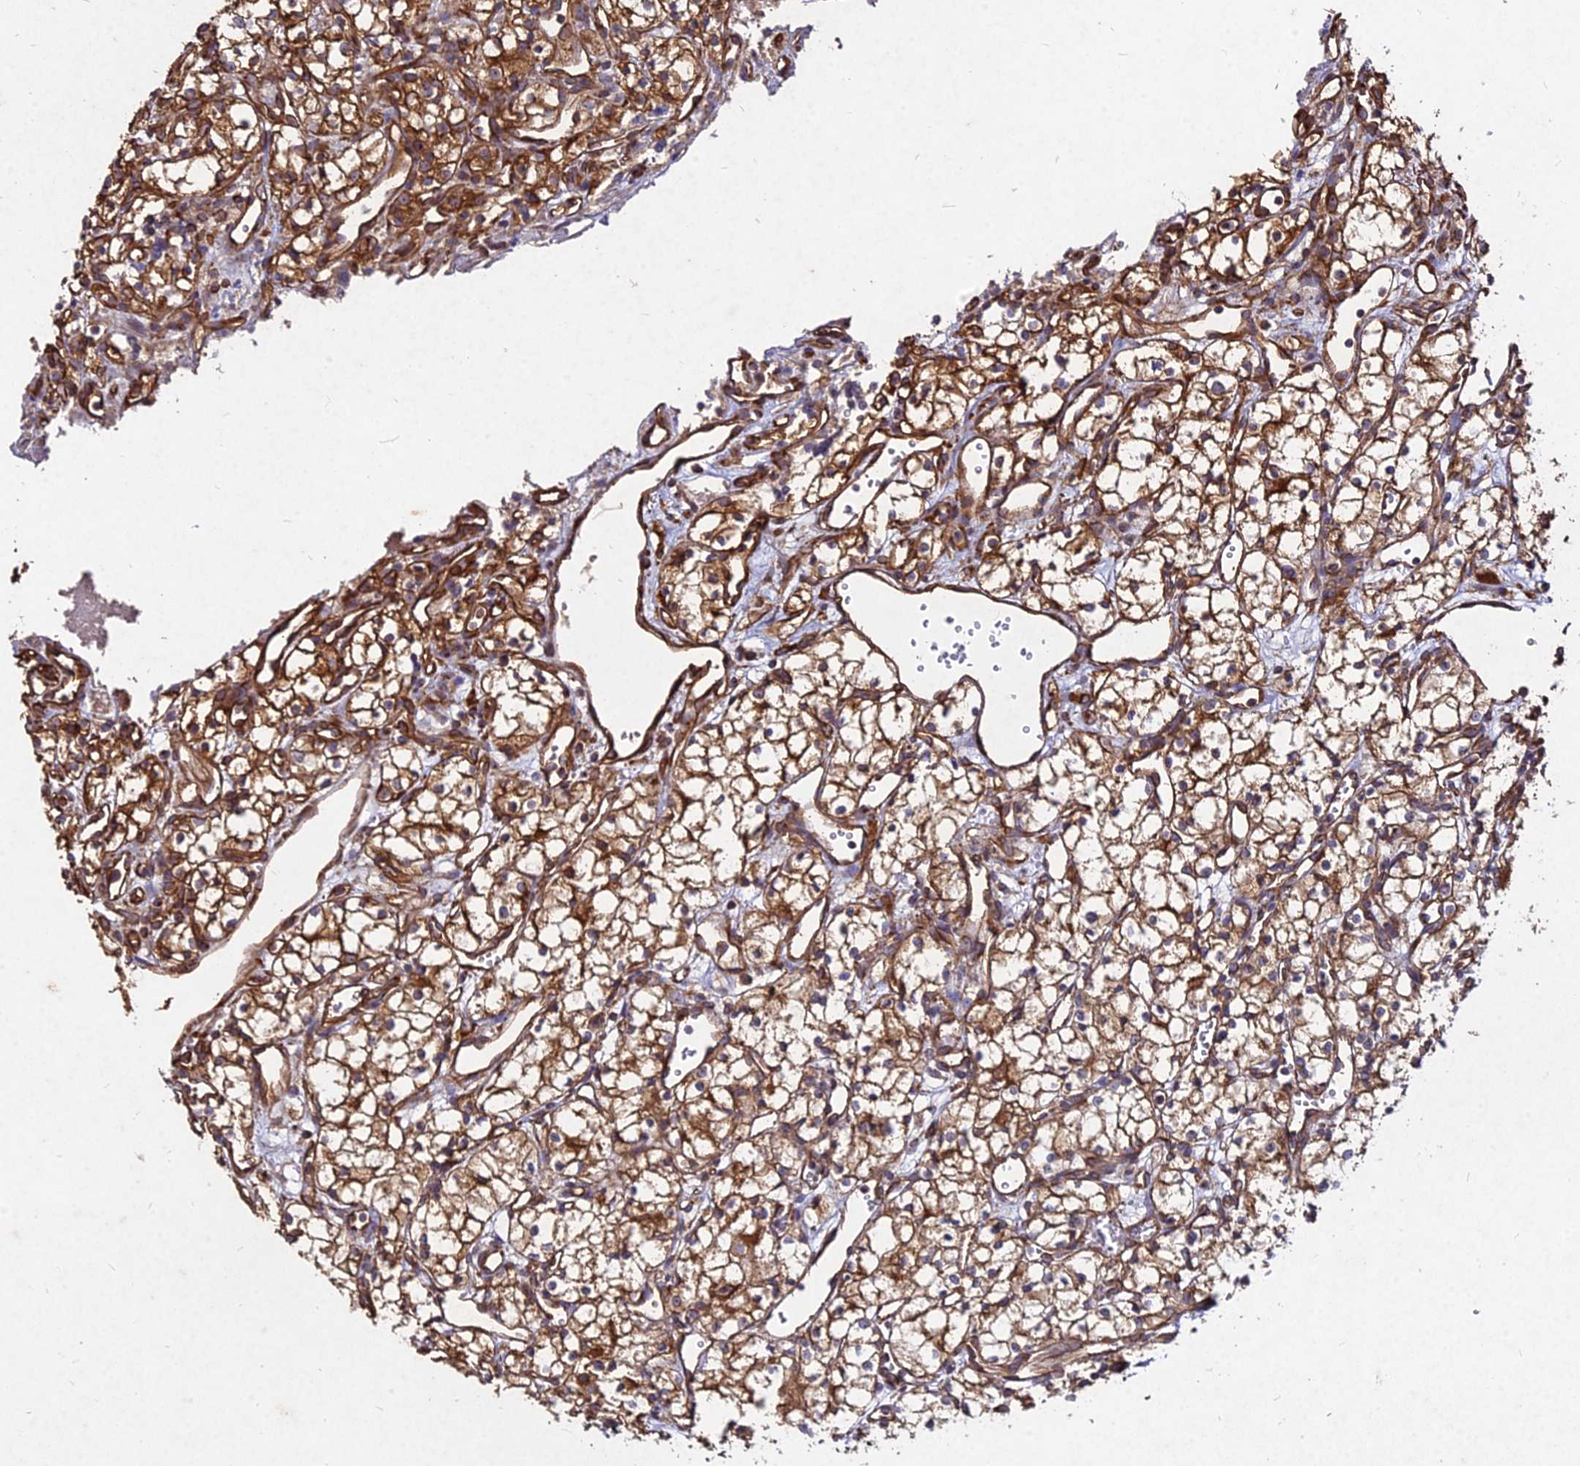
{"staining": {"intensity": "moderate", "quantity": ">75%", "location": "cytoplasmic/membranous"}, "tissue": "renal cancer", "cell_type": "Tumor cells", "image_type": "cancer", "snomed": [{"axis": "morphology", "description": "Adenocarcinoma, NOS"}, {"axis": "topography", "description": "Kidney"}], "caption": "Human renal cancer stained with a brown dye reveals moderate cytoplasmic/membranous positive expression in about >75% of tumor cells.", "gene": "SKA1", "patient": {"sex": "male", "age": 59}}